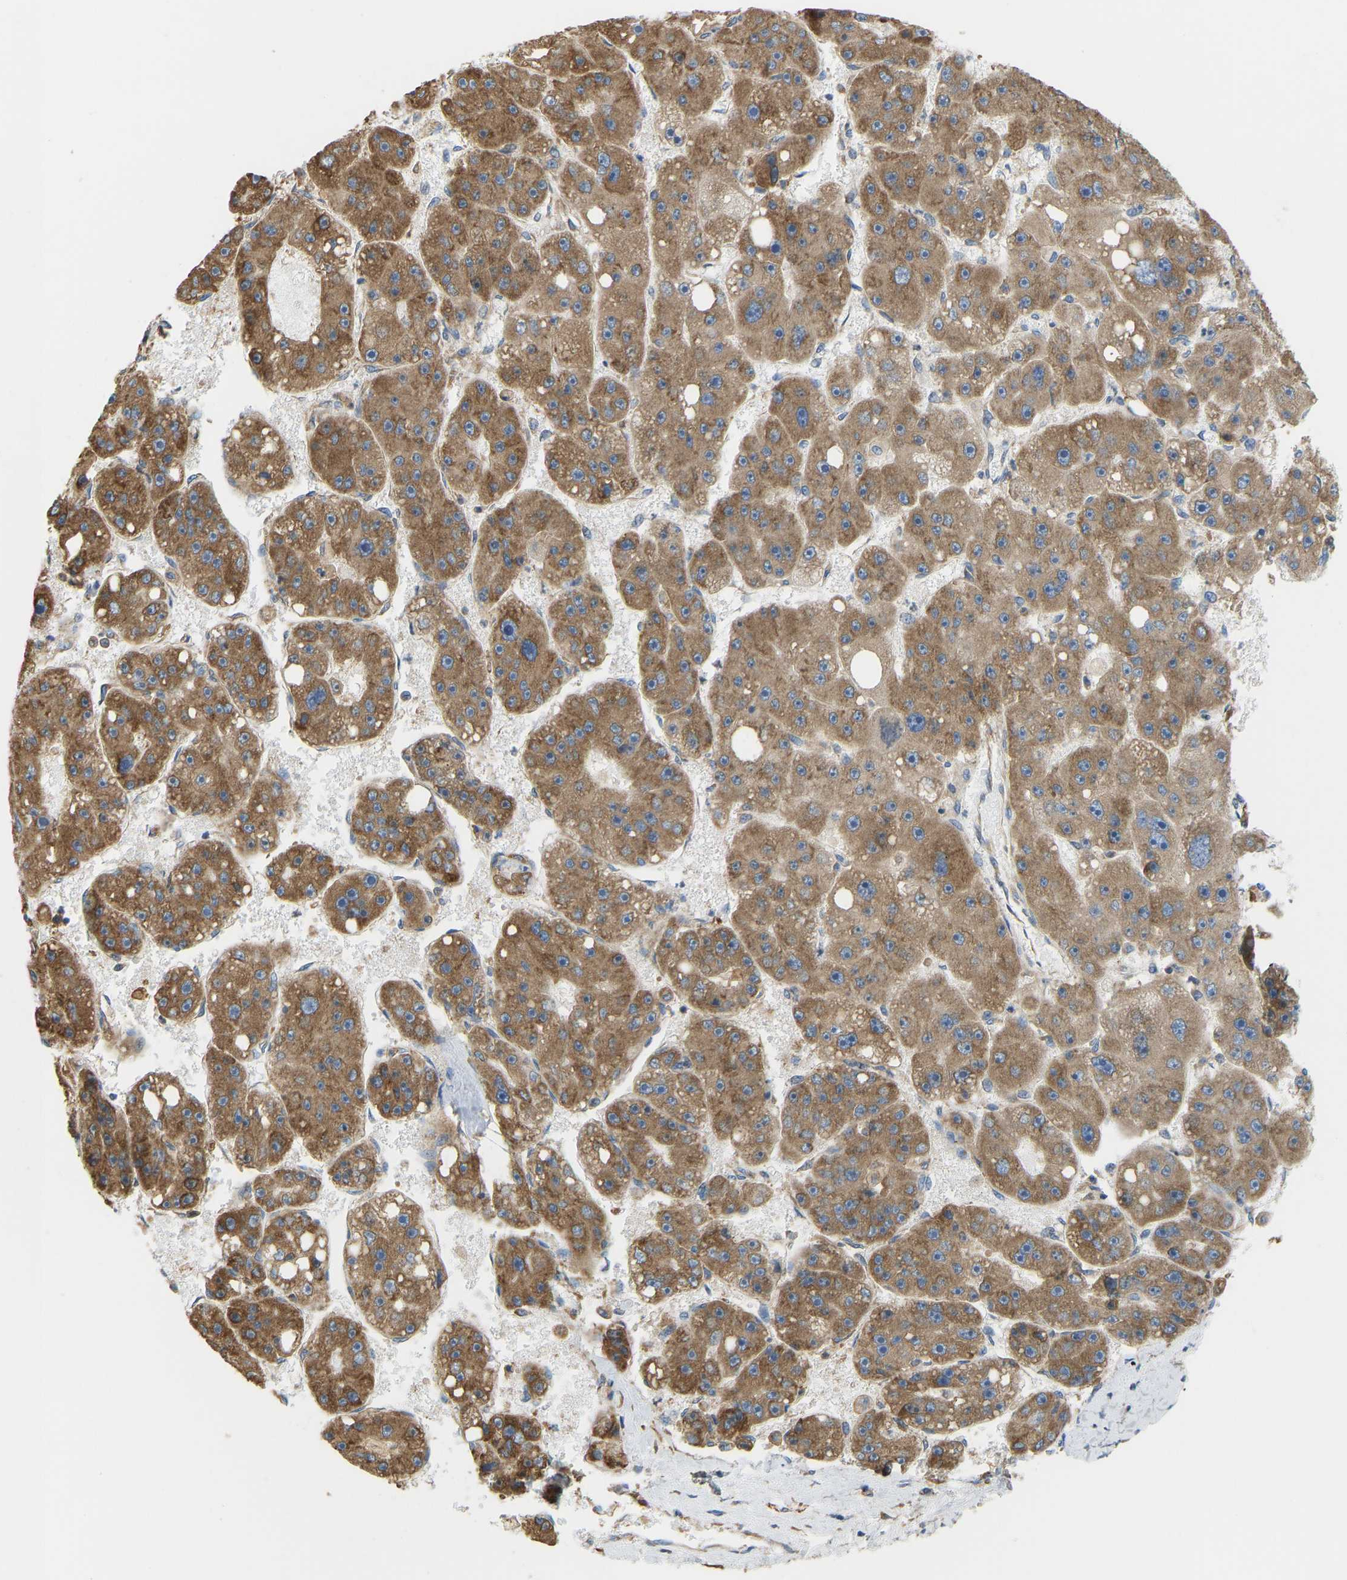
{"staining": {"intensity": "moderate", "quantity": ">75%", "location": "cytoplasmic/membranous"}, "tissue": "liver cancer", "cell_type": "Tumor cells", "image_type": "cancer", "snomed": [{"axis": "morphology", "description": "Carcinoma, Hepatocellular, NOS"}, {"axis": "topography", "description": "Liver"}], "caption": "Protein staining by IHC reveals moderate cytoplasmic/membranous staining in about >75% of tumor cells in liver cancer.", "gene": "RPS6KB2", "patient": {"sex": "female", "age": 61}}